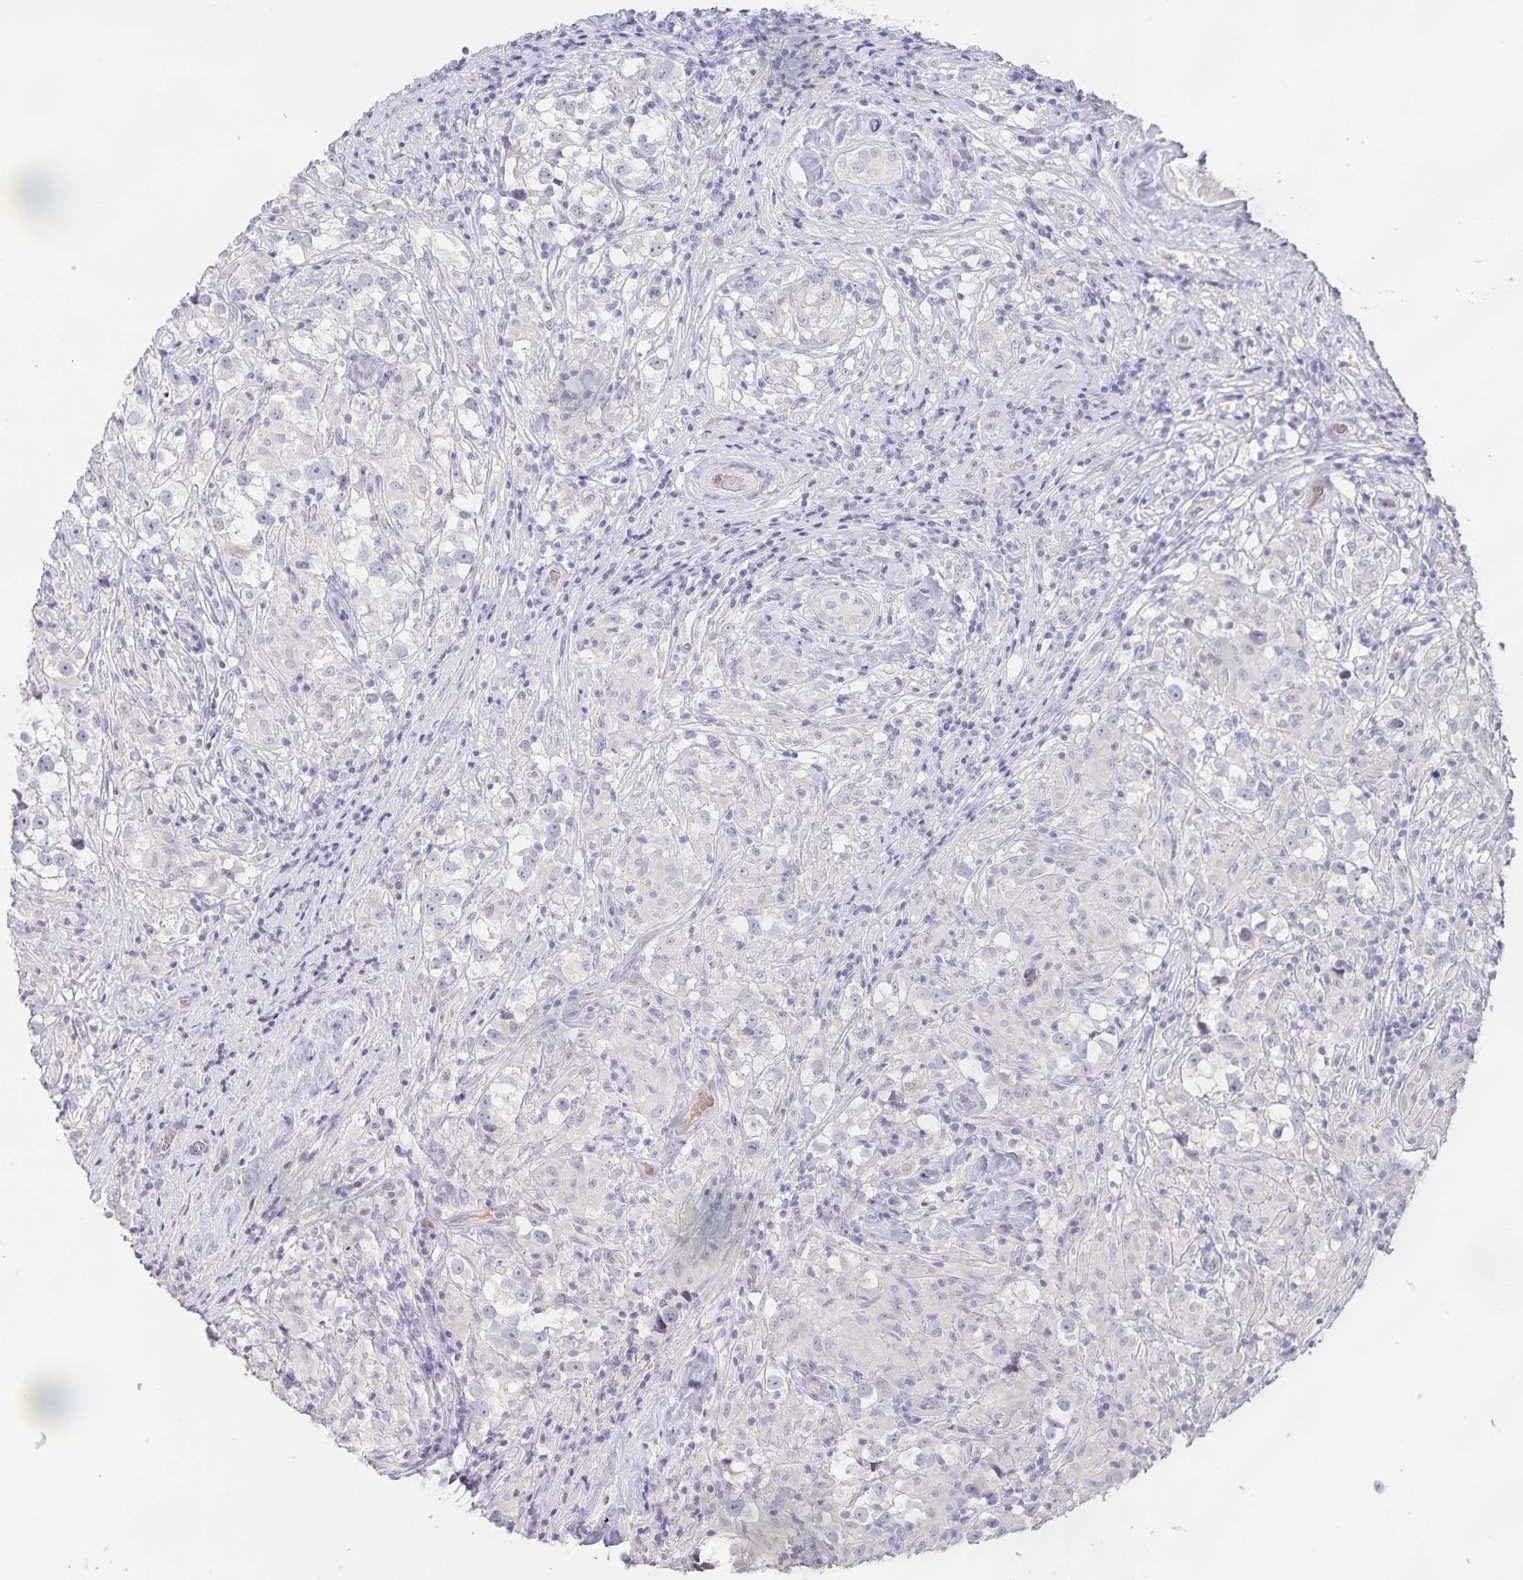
{"staining": {"intensity": "negative", "quantity": "none", "location": "none"}, "tissue": "testis cancer", "cell_type": "Tumor cells", "image_type": "cancer", "snomed": [{"axis": "morphology", "description": "Seminoma, NOS"}, {"axis": "topography", "description": "Testis"}], "caption": "Human testis cancer (seminoma) stained for a protein using IHC reveals no positivity in tumor cells.", "gene": "INSL5", "patient": {"sex": "male", "age": 46}}